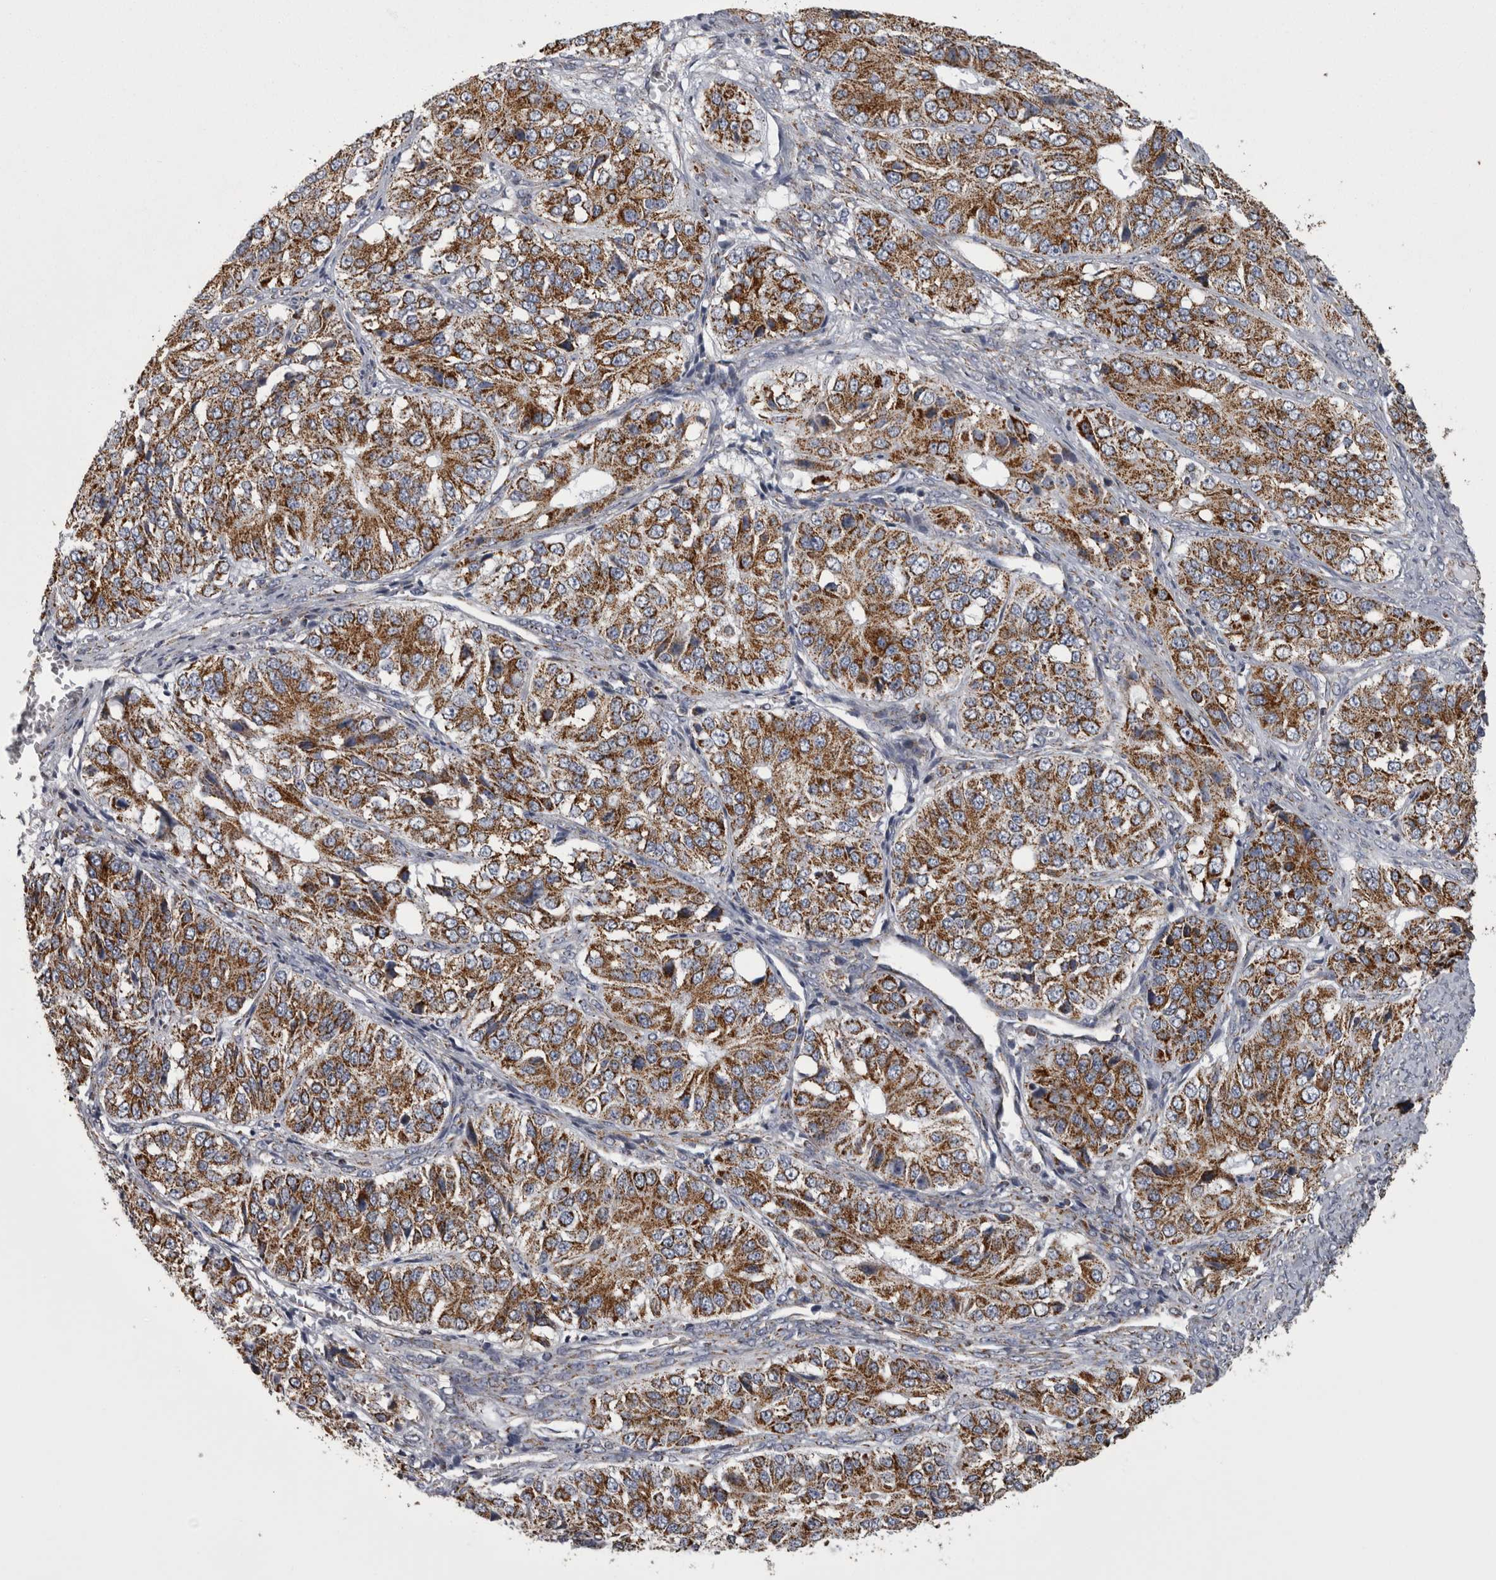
{"staining": {"intensity": "moderate", "quantity": ">75%", "location": "cytoplasmic/membranous"}, "tissue": "ovarian cancer", "cell_type": "Tumor cells", "image_type": "cancer", "snomed": [{"axis": "morphology", "description": "Carcinoma, endometroid"}, {"axis": "topography", "description": "Ovary"}], "caption": "A medium amount of moderate cytoplasmic/membranous expression is appreciated in about >75% of tumor cells in ovarian endometroid carcinoma tissue.", "gene": "MDH2", "patient": {"sex": "female", "age": 51}}